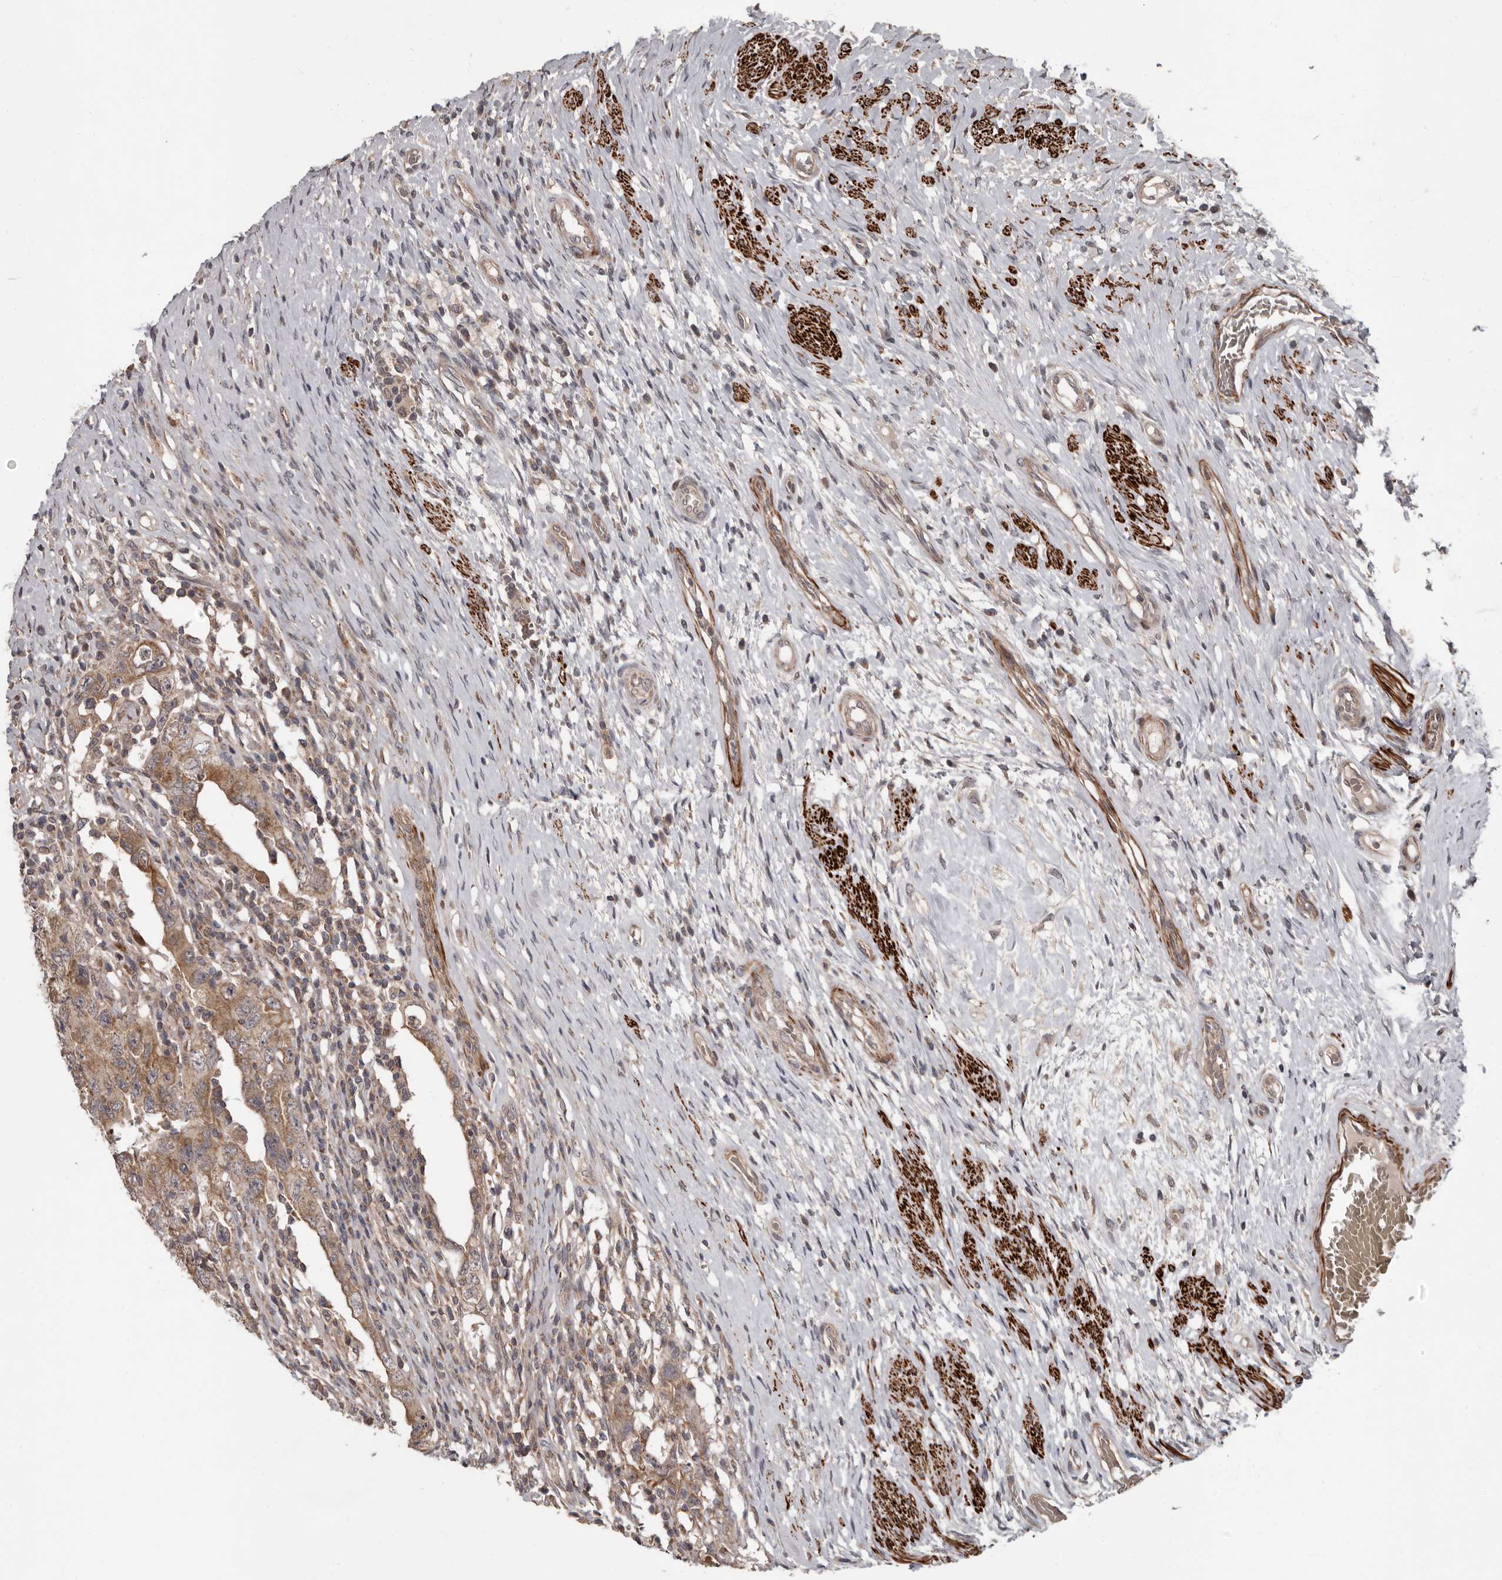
{"staining": {"intensity": "moderate", "quantity": "<25%", "location": "cytoplasmic/membranous"}, "tissue": "testis cancer", "cell_type": "Tumor cells", "image_type": "cancer", "snomed": [{"axis": "morphology", "description": "Carcinoma, Embryonal, NOS"}, {"axis": "topography", "description": "Testis"}], "caption": "IHC photomicrograph of embryonal carcinoma (testis) stained for a protein (brown), which exhibits low levels of moderate cytoplasmic/membranous staining in approximately <25% of tumor cells.", "gene": "FGFR4", "patient": {"sex": "male", "age": 26}}